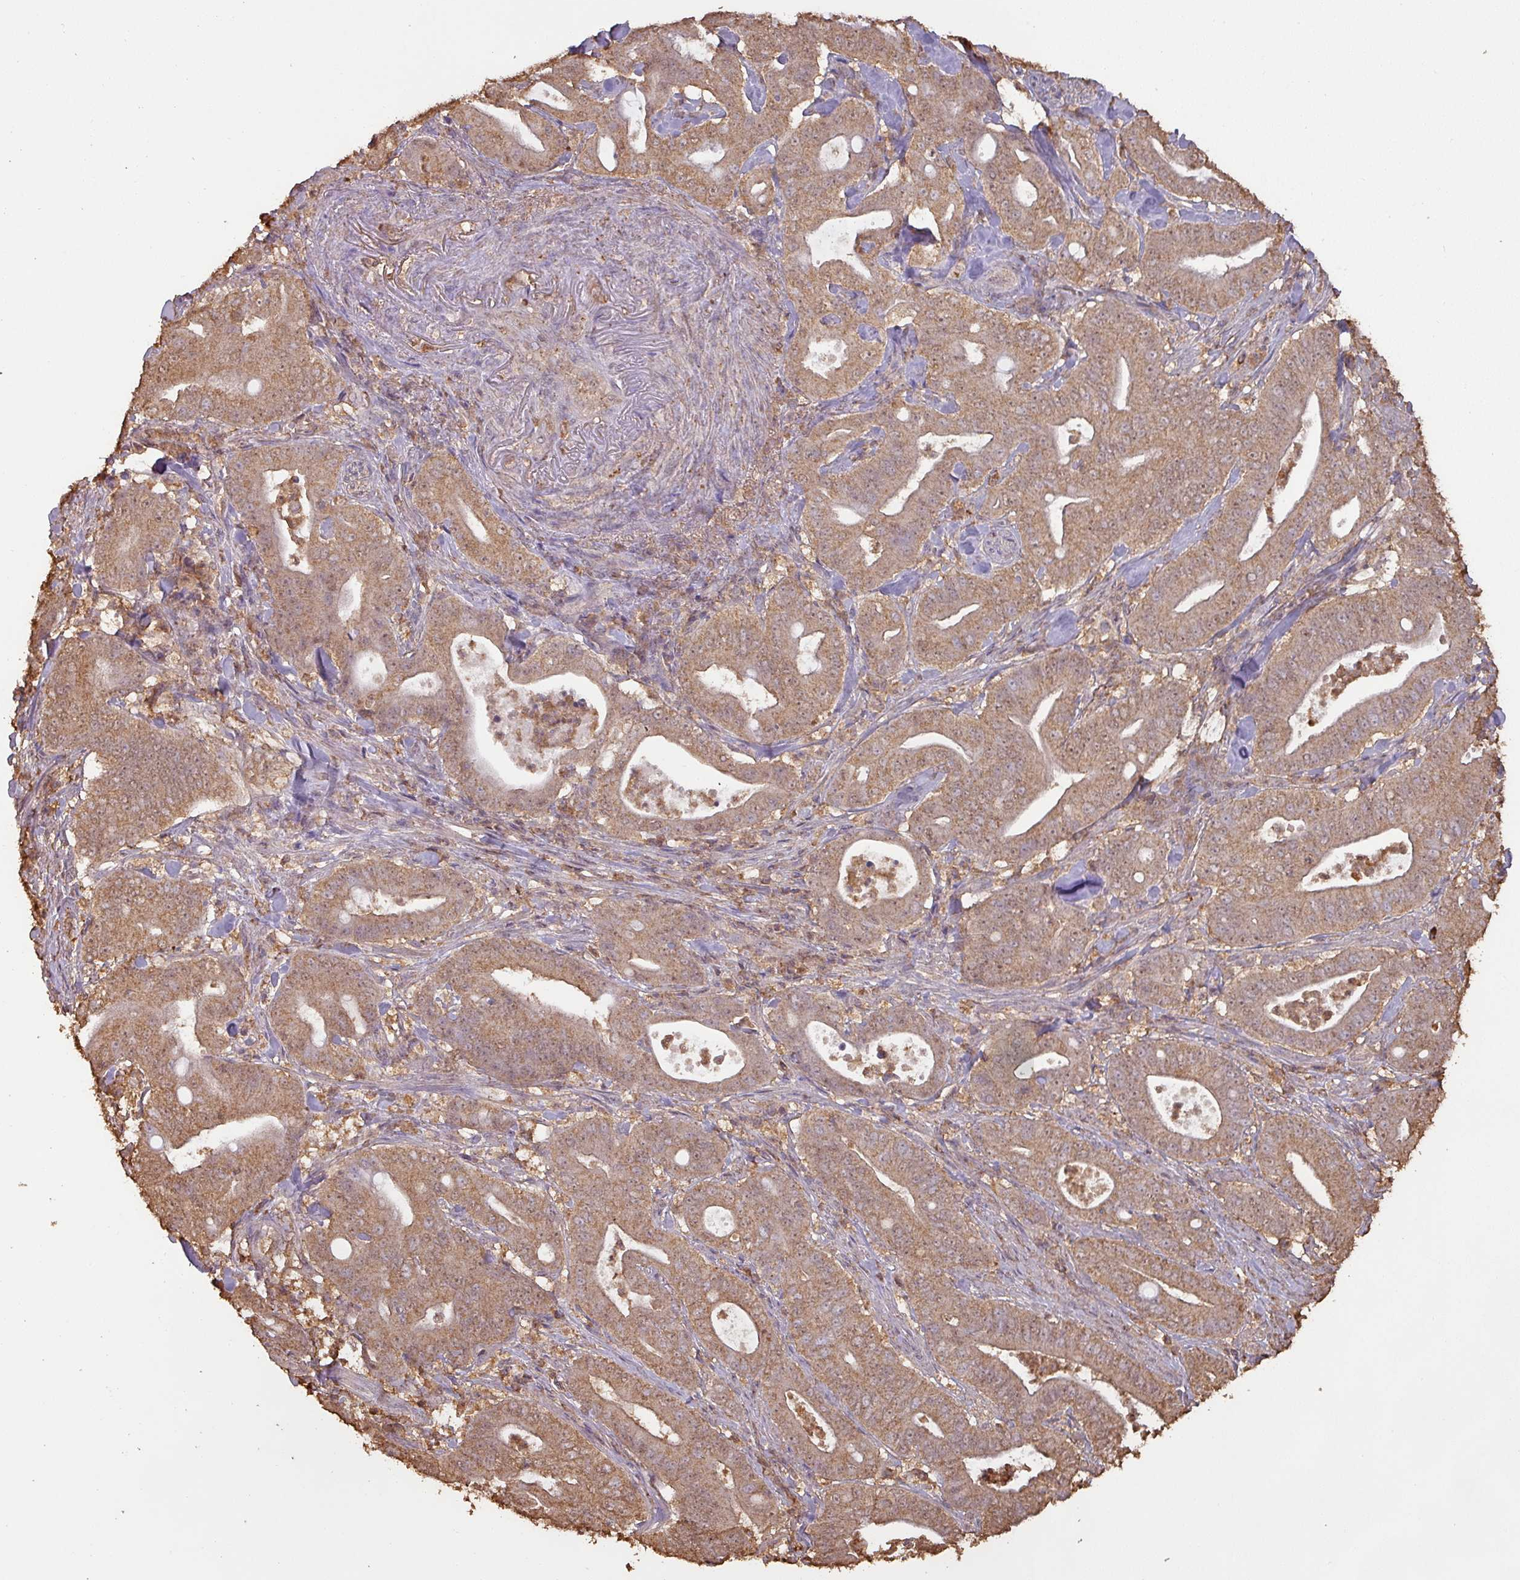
{"staining": {"intensity": "moderate", "quantity": ">75%", "location": "cytoplasmic/membranous"}, "tissue": "pancreatic cancer", "cell_type": "Tumor cells", "image_type": "cancer", "snomed": [{"axis": "morphology", "description": "Adenocarcinoma, NOS"}, {"axis": "topography", "description": "Pancreas"}], "caption": "Adenocarcinoma (pancreatic) stained with a protein marker shows moderate staining in tumor cells.", "gene": "ATAT1", "patient": {"sex": "male", "age": 71}}